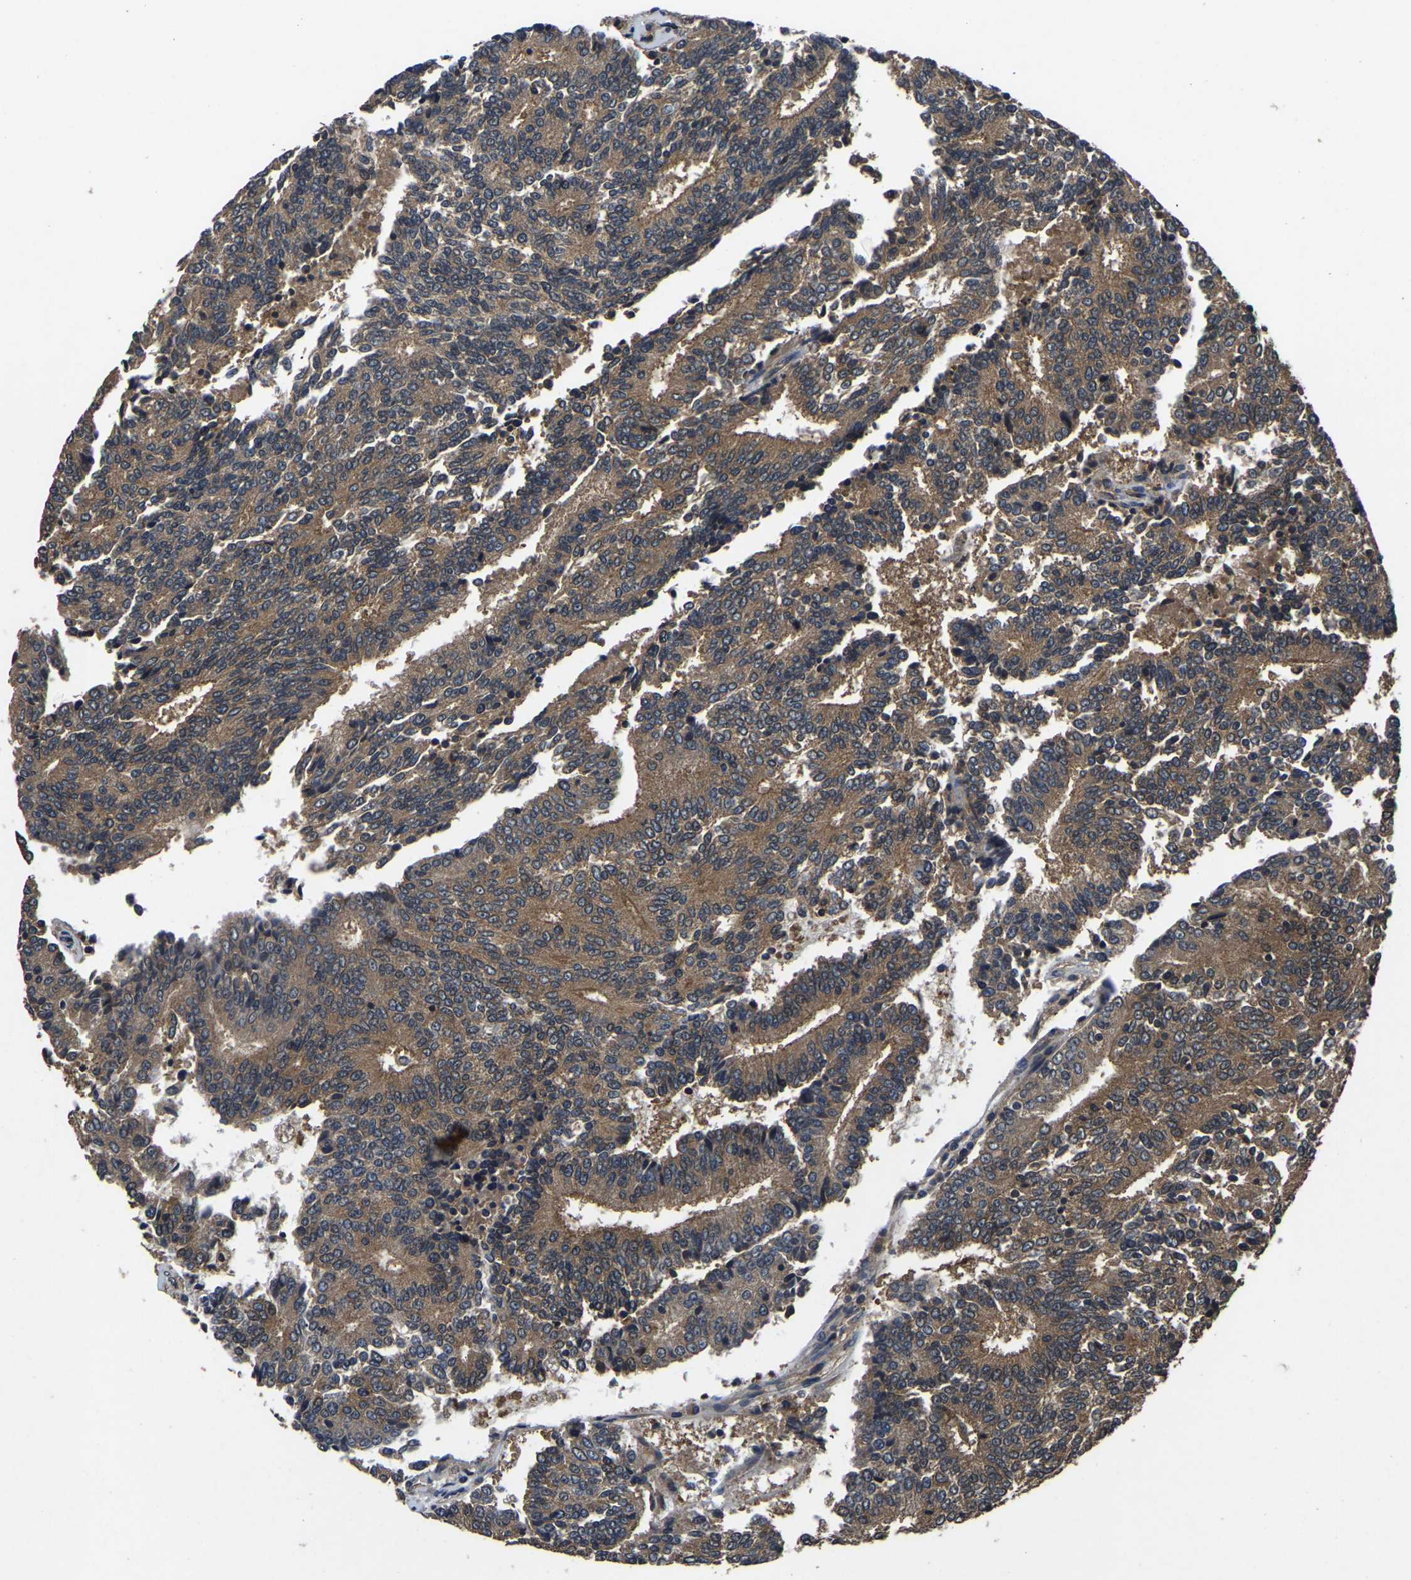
{"staining": {"intensity": "moderate", "quantity": ">75%", "location": "cytoplasmic/membranous"}, "tissue": "prostate cancer", "cell_type": "Tumor cells", "image_type": "cancer", "snomed": [{"axis": "morphology", "description": "Normal tissue, NOS"}, {"axis": "morphology", "description": "Adenocarcinoma, High grade"}, {"axis": "topography", "description": "Prostate"}, {"axis": "topography", "description": "Seminal veicle"}], "caption": "Brown immunohistochemical staining in prostate cancer (adenocarcinoma (high-grade)) shows moderate cytoplasmic/membranous positivity in approximately >75% of tumor cells.", "gene": "CRYZL1", "patient": {"sex": "male", "age": 55}}